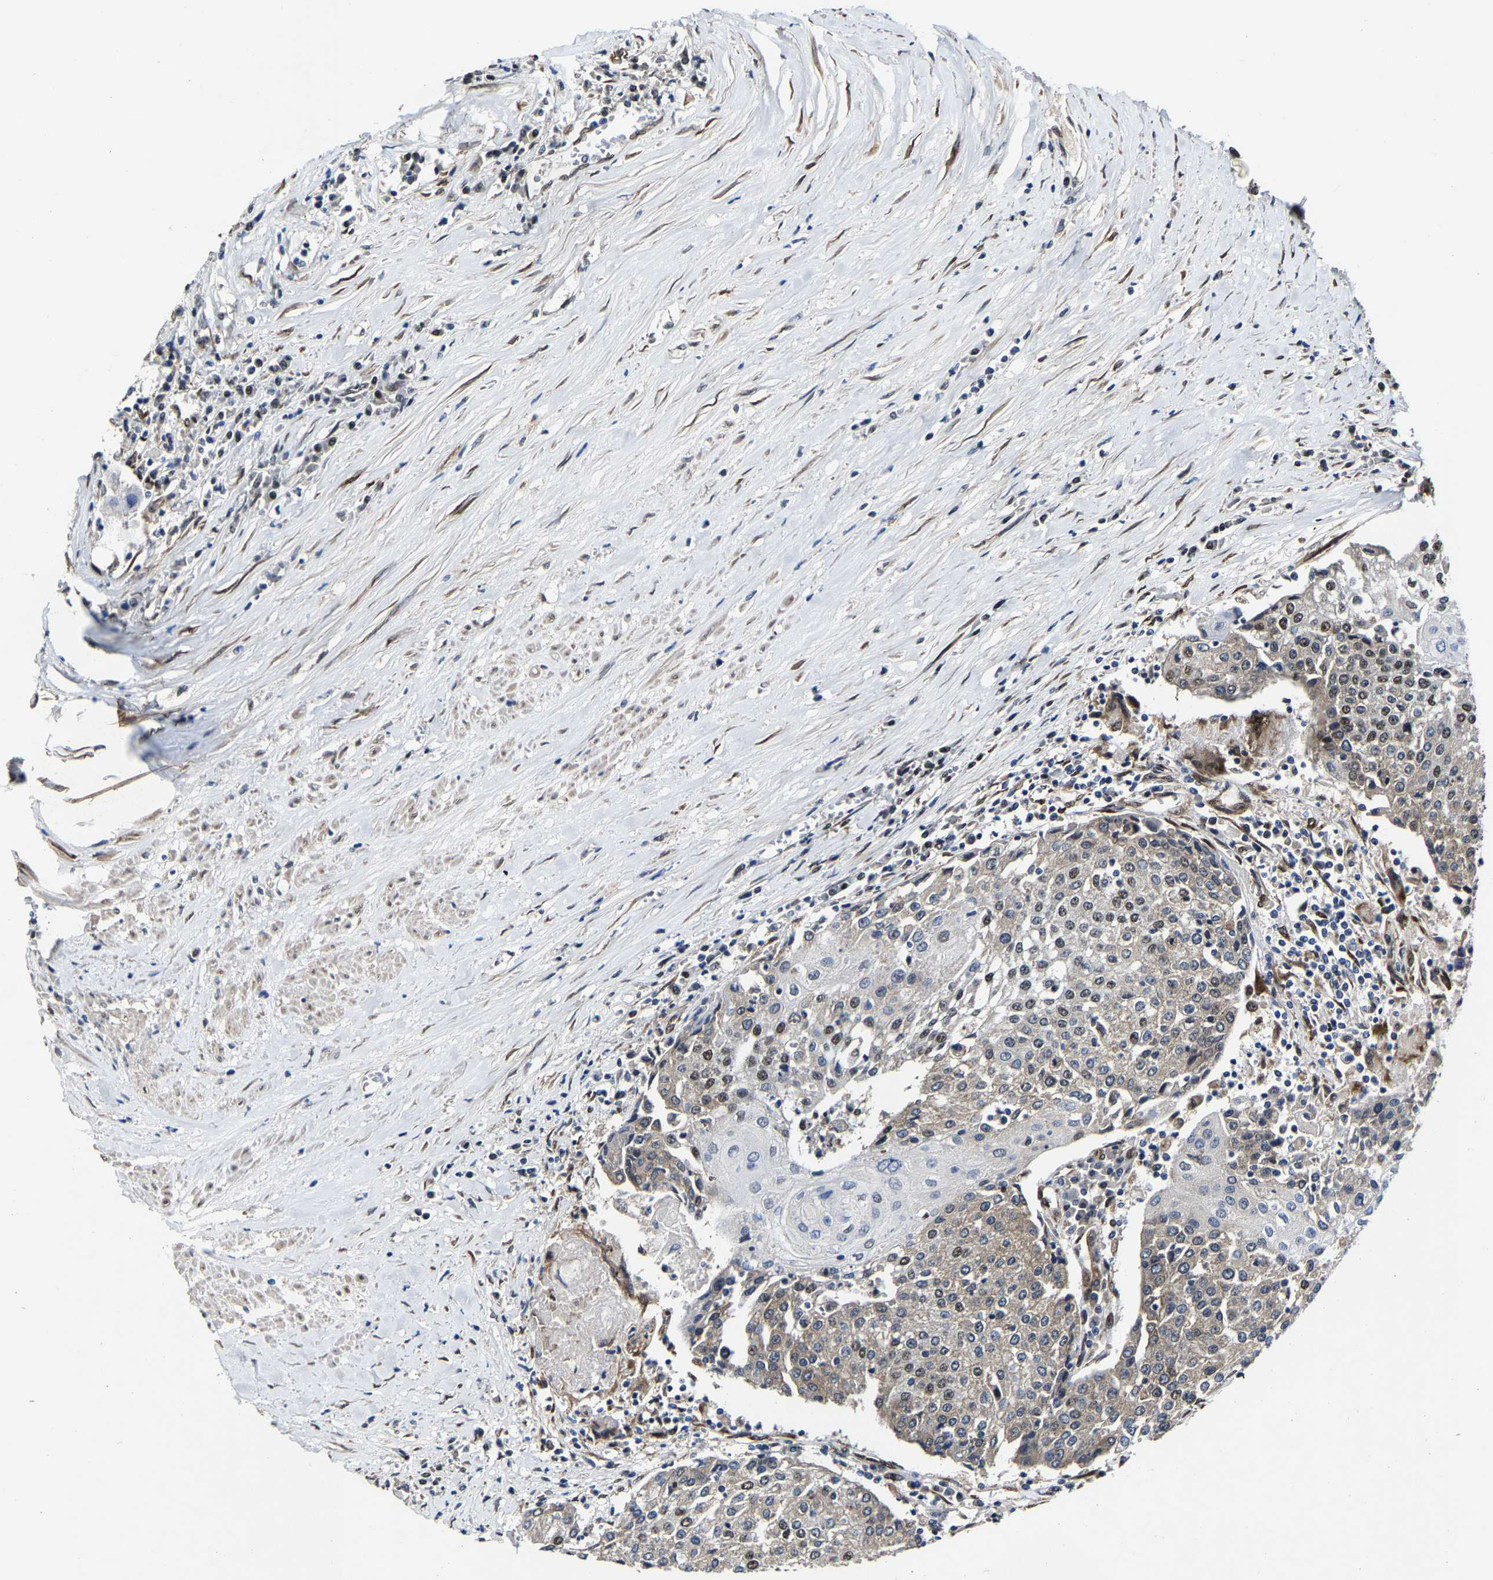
{"staining": {"intensity": "strong", "quantity": "<25%", "location": "nuclear"}, "tissue": "urothelial cancer", "cell_type": "Tumor cells", "image_type": "cancer", "snomed": [{"axis": "morphology", "description": "Urothelial carcinoma, High grade"}, {"axis": "topography", "description": "Urinary bladder"}], "caption": "Protein positivity by immunohistochemistry (IHC) shows strong nuclear positivity in approximately <25% of tumor cells in urothelial carcinoma (high-grade).", "gene": "METTL1", "patient": {"sex": "female", "age": 85}}